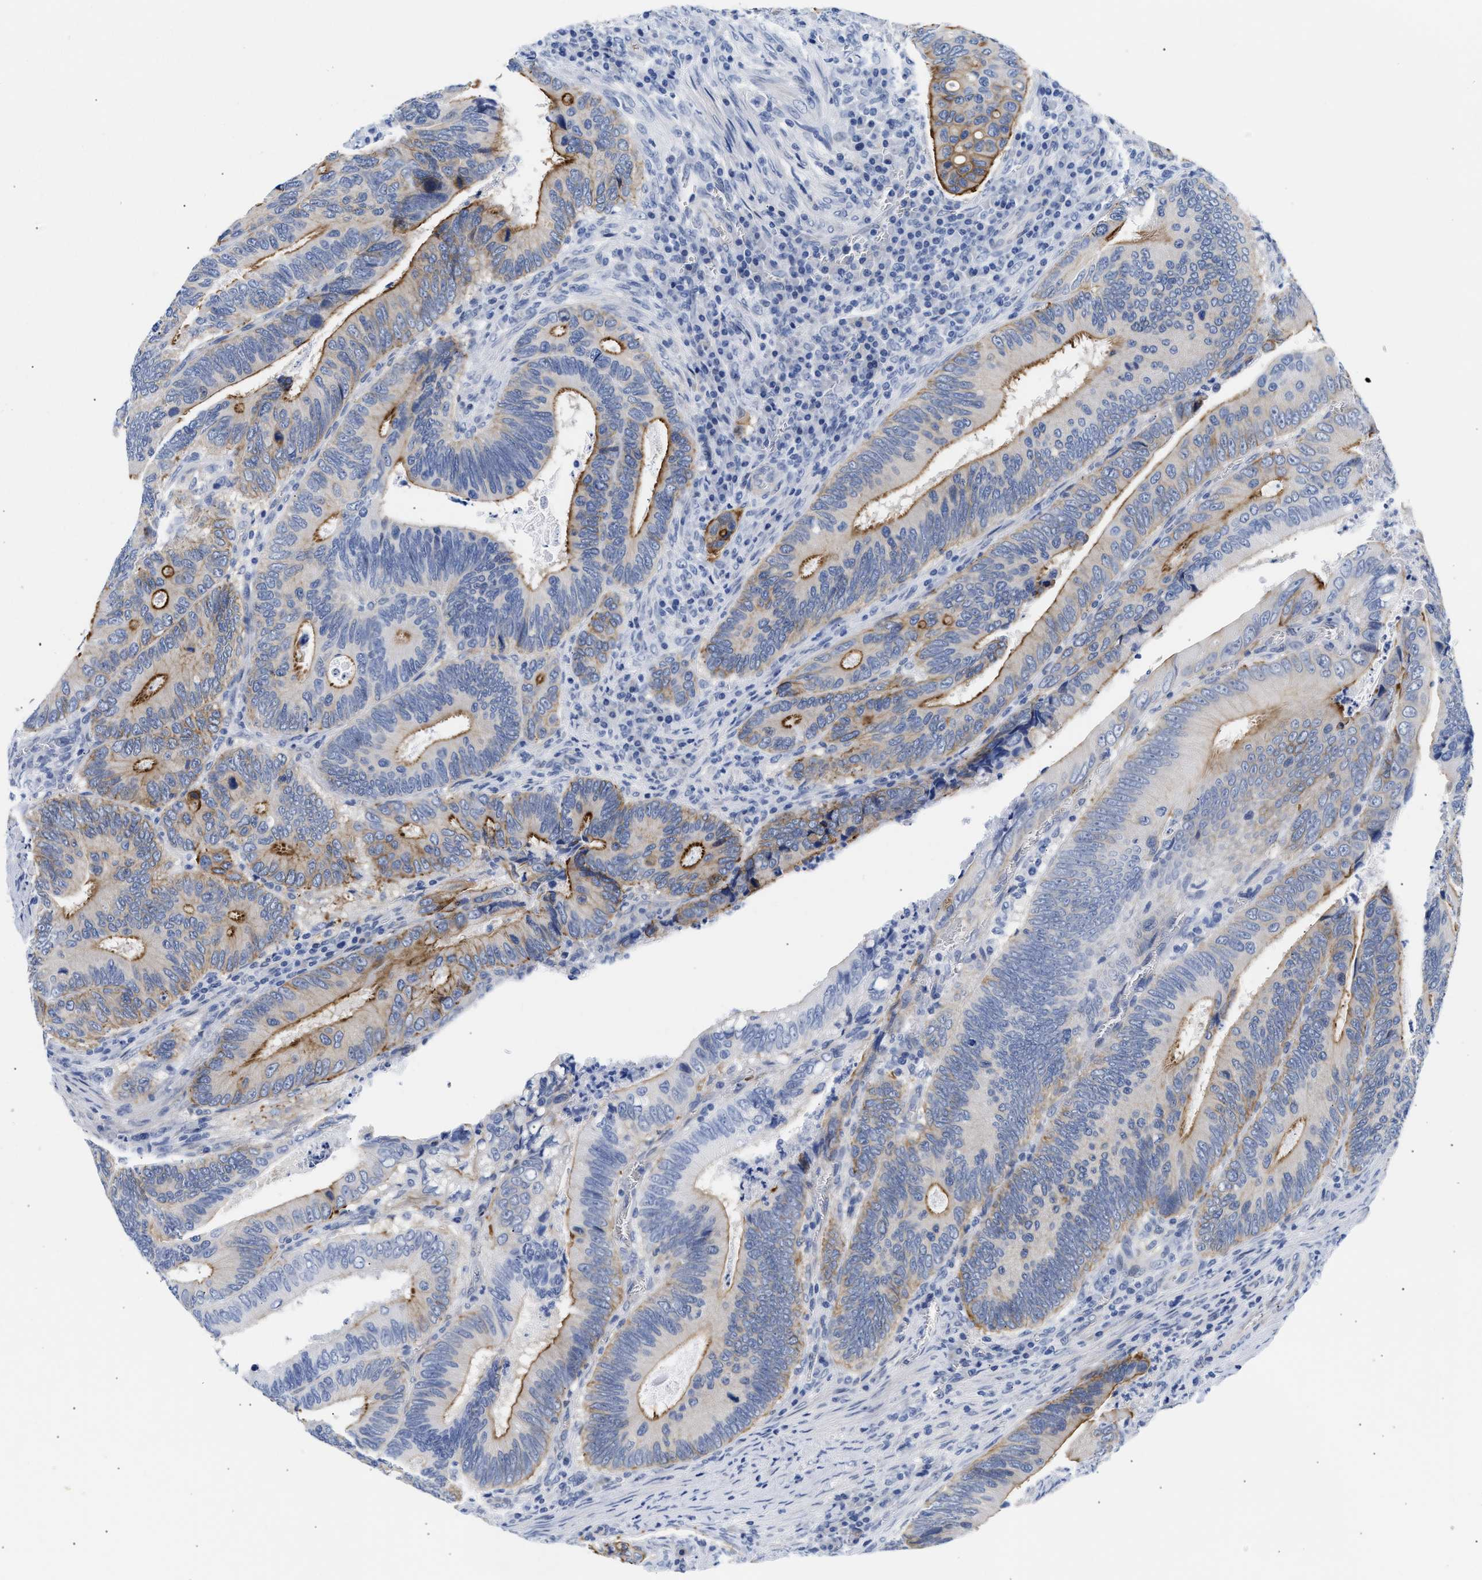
{"staining": {"intensity": "moderate", "quantity": "25%-75%", "location": "cytoplasmic/membranous"}, "tissue": "colorectal cancer", "cell_type": "Tumor cells", "image_type": "cancer", "snomed": [{"axis": "morphology", "description": "Inflammation, NOS"}, {"axis": "morphology", "description": "Adenocarcinoma, NOS"}, {"axis": "topography", "description": "Colon"}], "caption": "Tumor cells display moderate cytoplasmic/membranous positivity in approximately 25%-75% of cells in colorectal adenocarcinoma.", "gene": "TRIM29", "patient": {"sex": "male", "age": 72}}